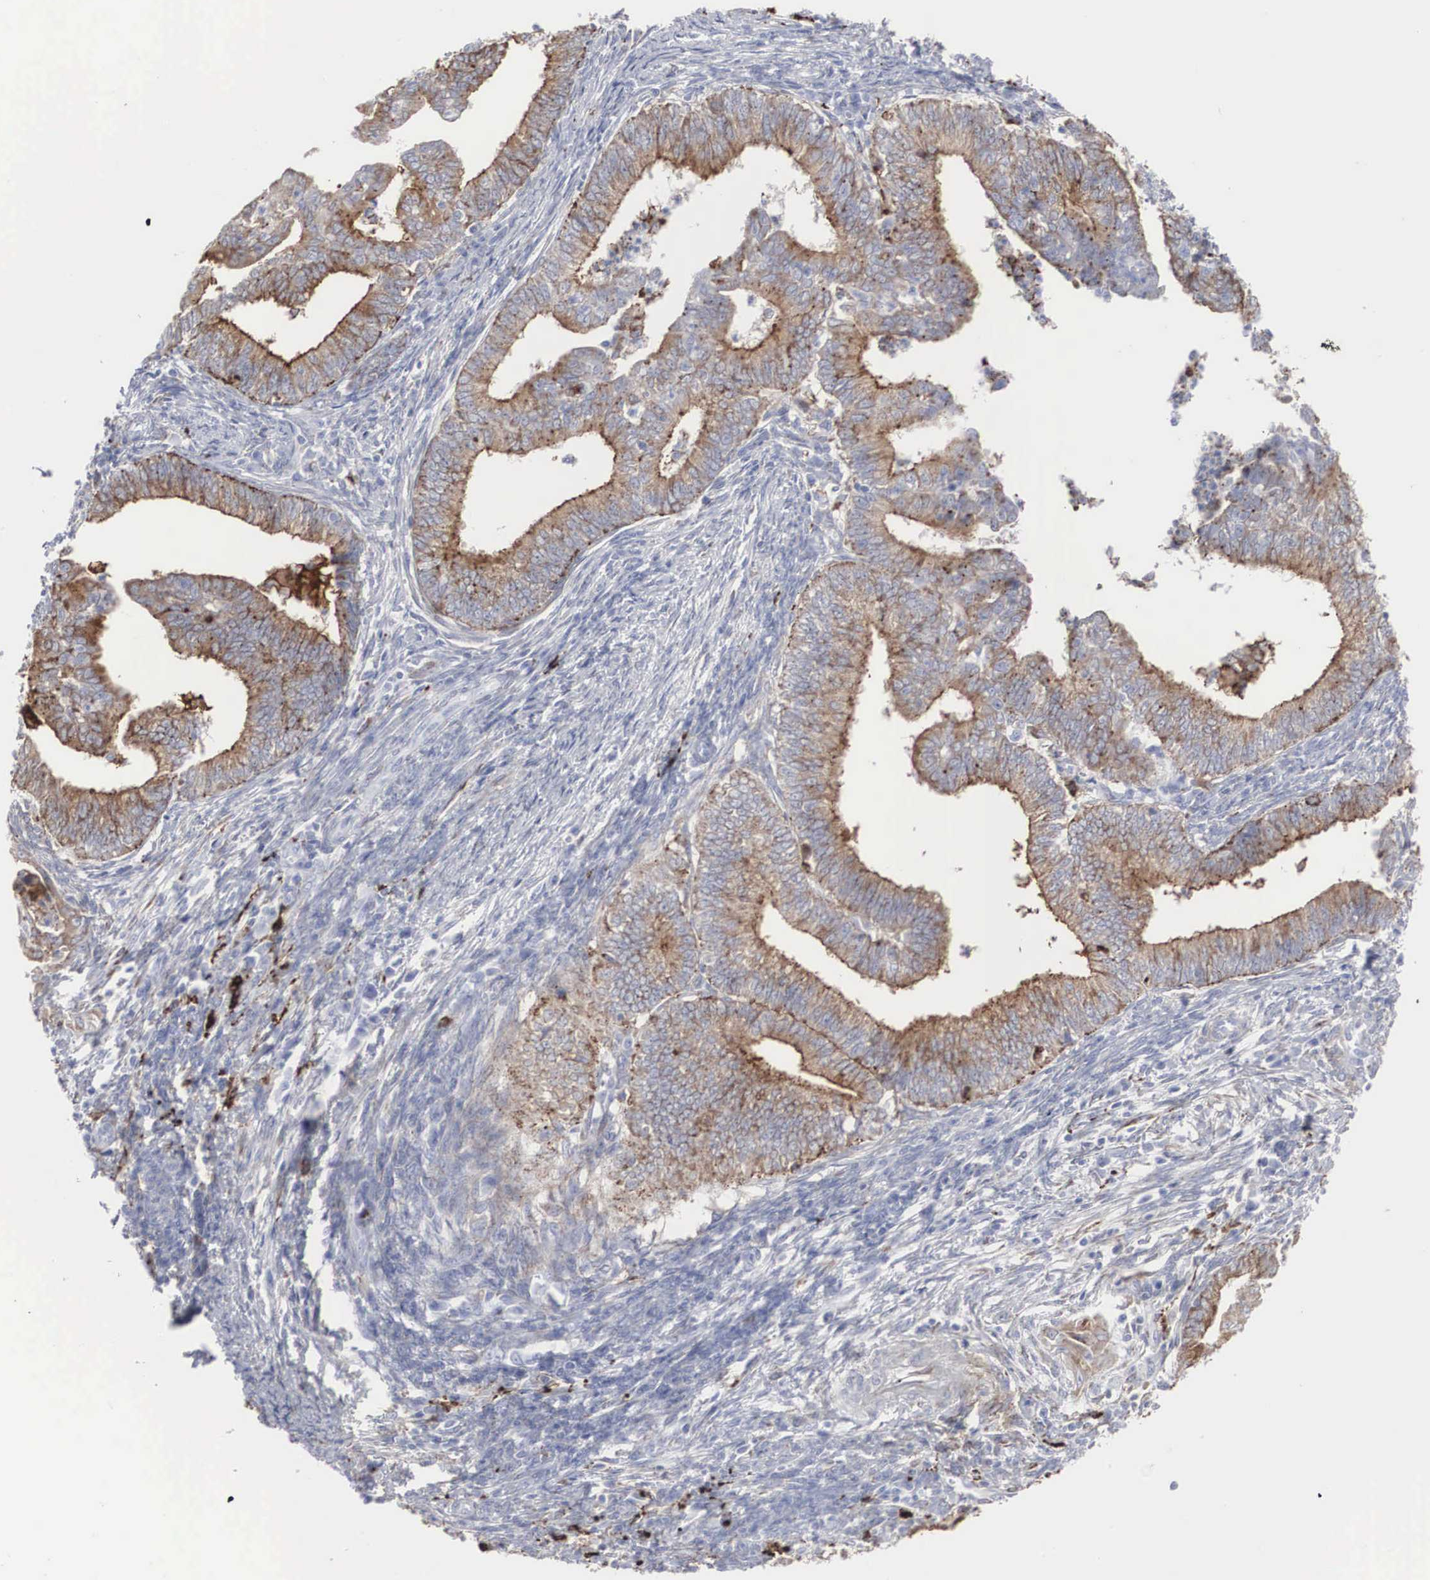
{"staining": {"intensity": "weak", "quantity": ">75%", "location": "cytoplasmic/membranous"}, "tissue": "endometrial cancer", "cell_type": "Tumor cells", "image_type": "cancer", "snomed": [{"axis": "morphology", "description": "Adenocarcinoma, NOS"}, {"axis": "topography", "description": "Endometrium"}], "caption": "Immunohistochemistry of endometrial cancer exhibits low levels of weak cytoplasmic/membranous expression in approximately >75% of tumor cells.", "gene": "LGALS3BP", "patient": {"sex": "female", "age": 66}}